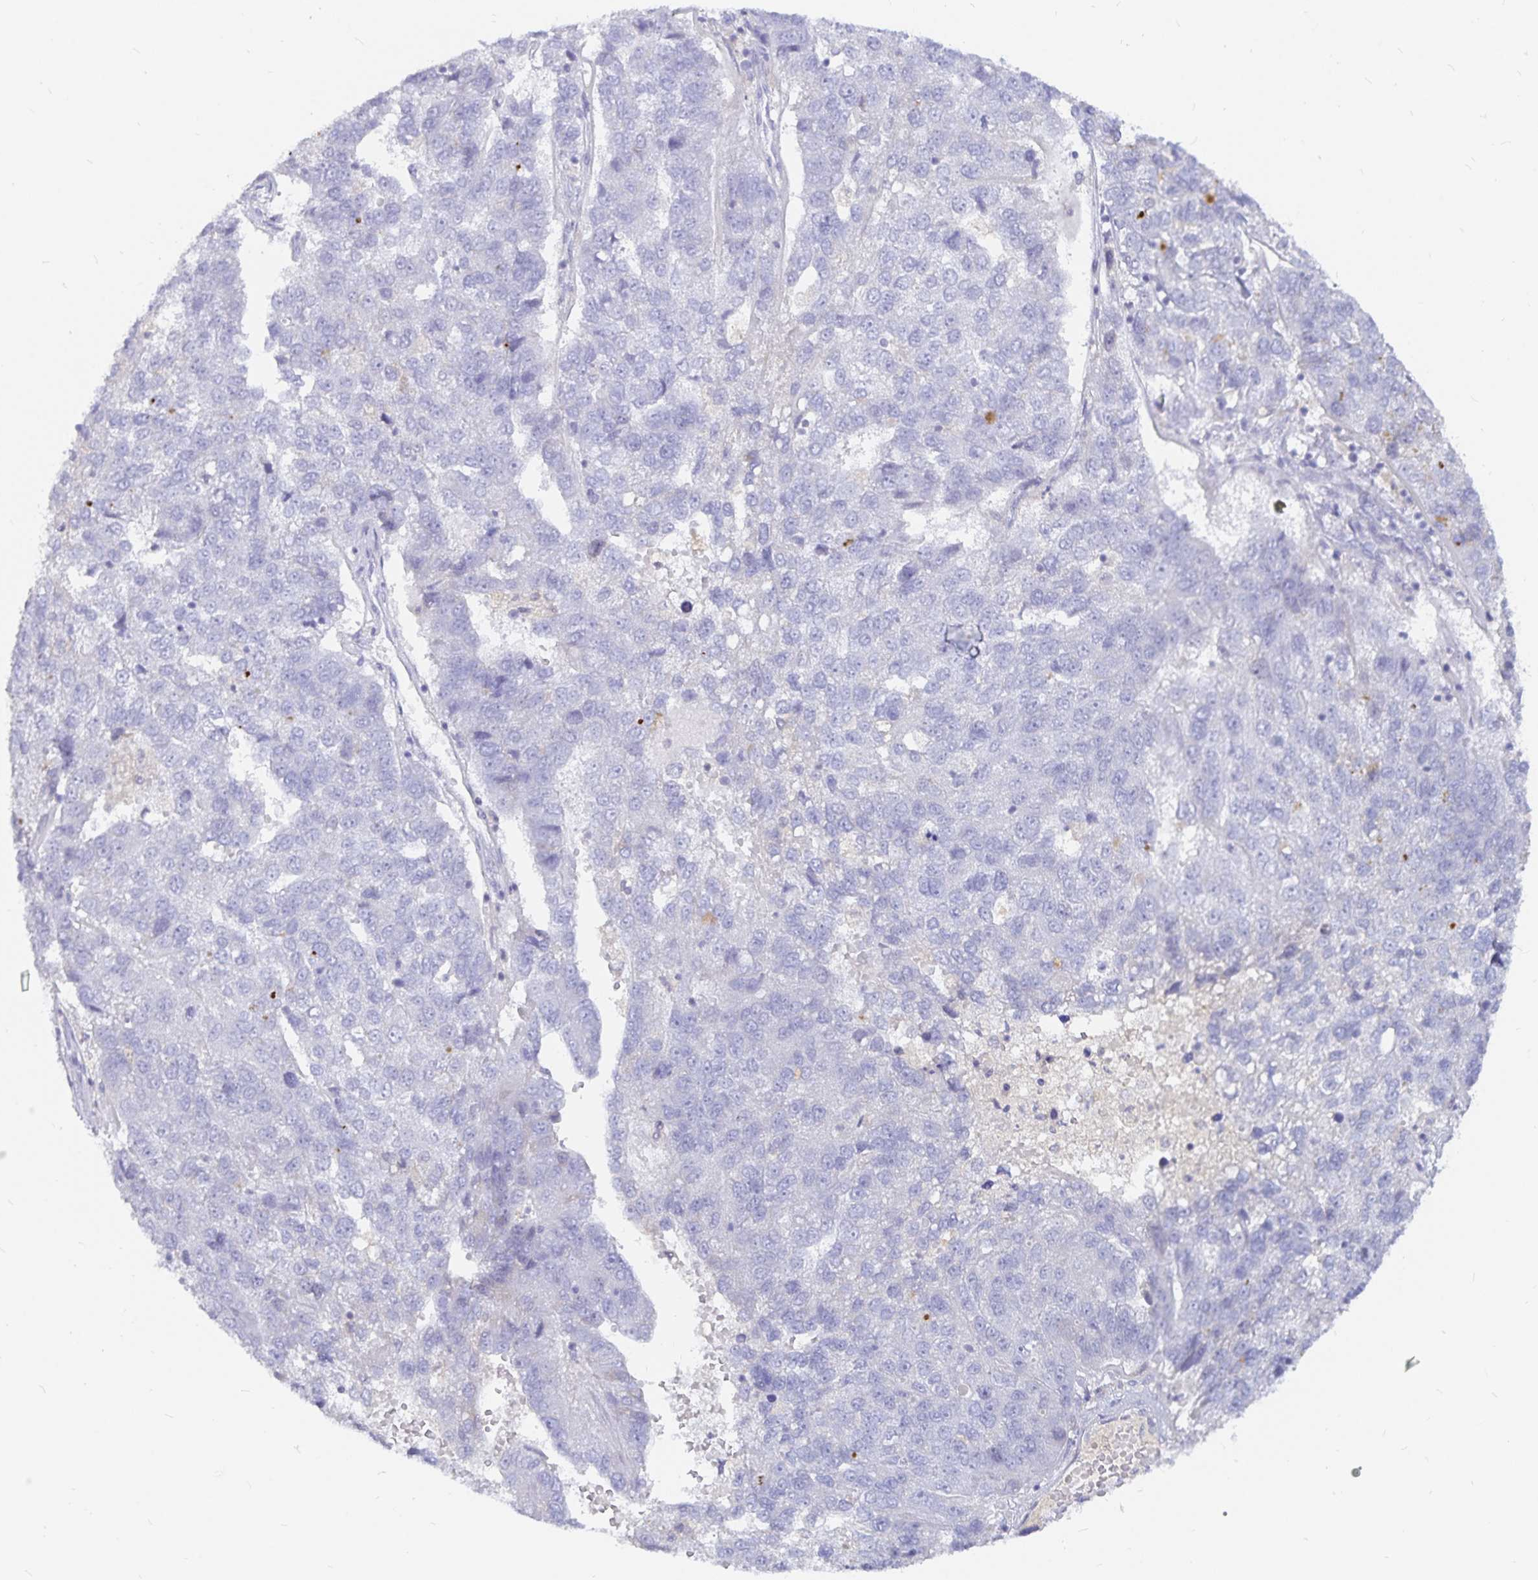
{"staining": {"intensity": "negative", "quantity": "none", "location": "none"}, "tissue": "pancreatic cancer", "cell_type": "Tumor cells", "image_type": "cancer", "snomed": [{"axis": "morphology", "description": "Adenocarcinoma, NOS"}, {"axis": "topography", "description": "Pancreas"}], "caption": "Immunohistochemistry of pancreatic cancer (adenocarcinoma) exhibits no positivity in tumor cells. The staining is performed using DAB brown chromogen with nuclei counter-stained in using hematoxylin.", "gene": "PKHD1", "patient": {"sex": "female", "age": 61}}